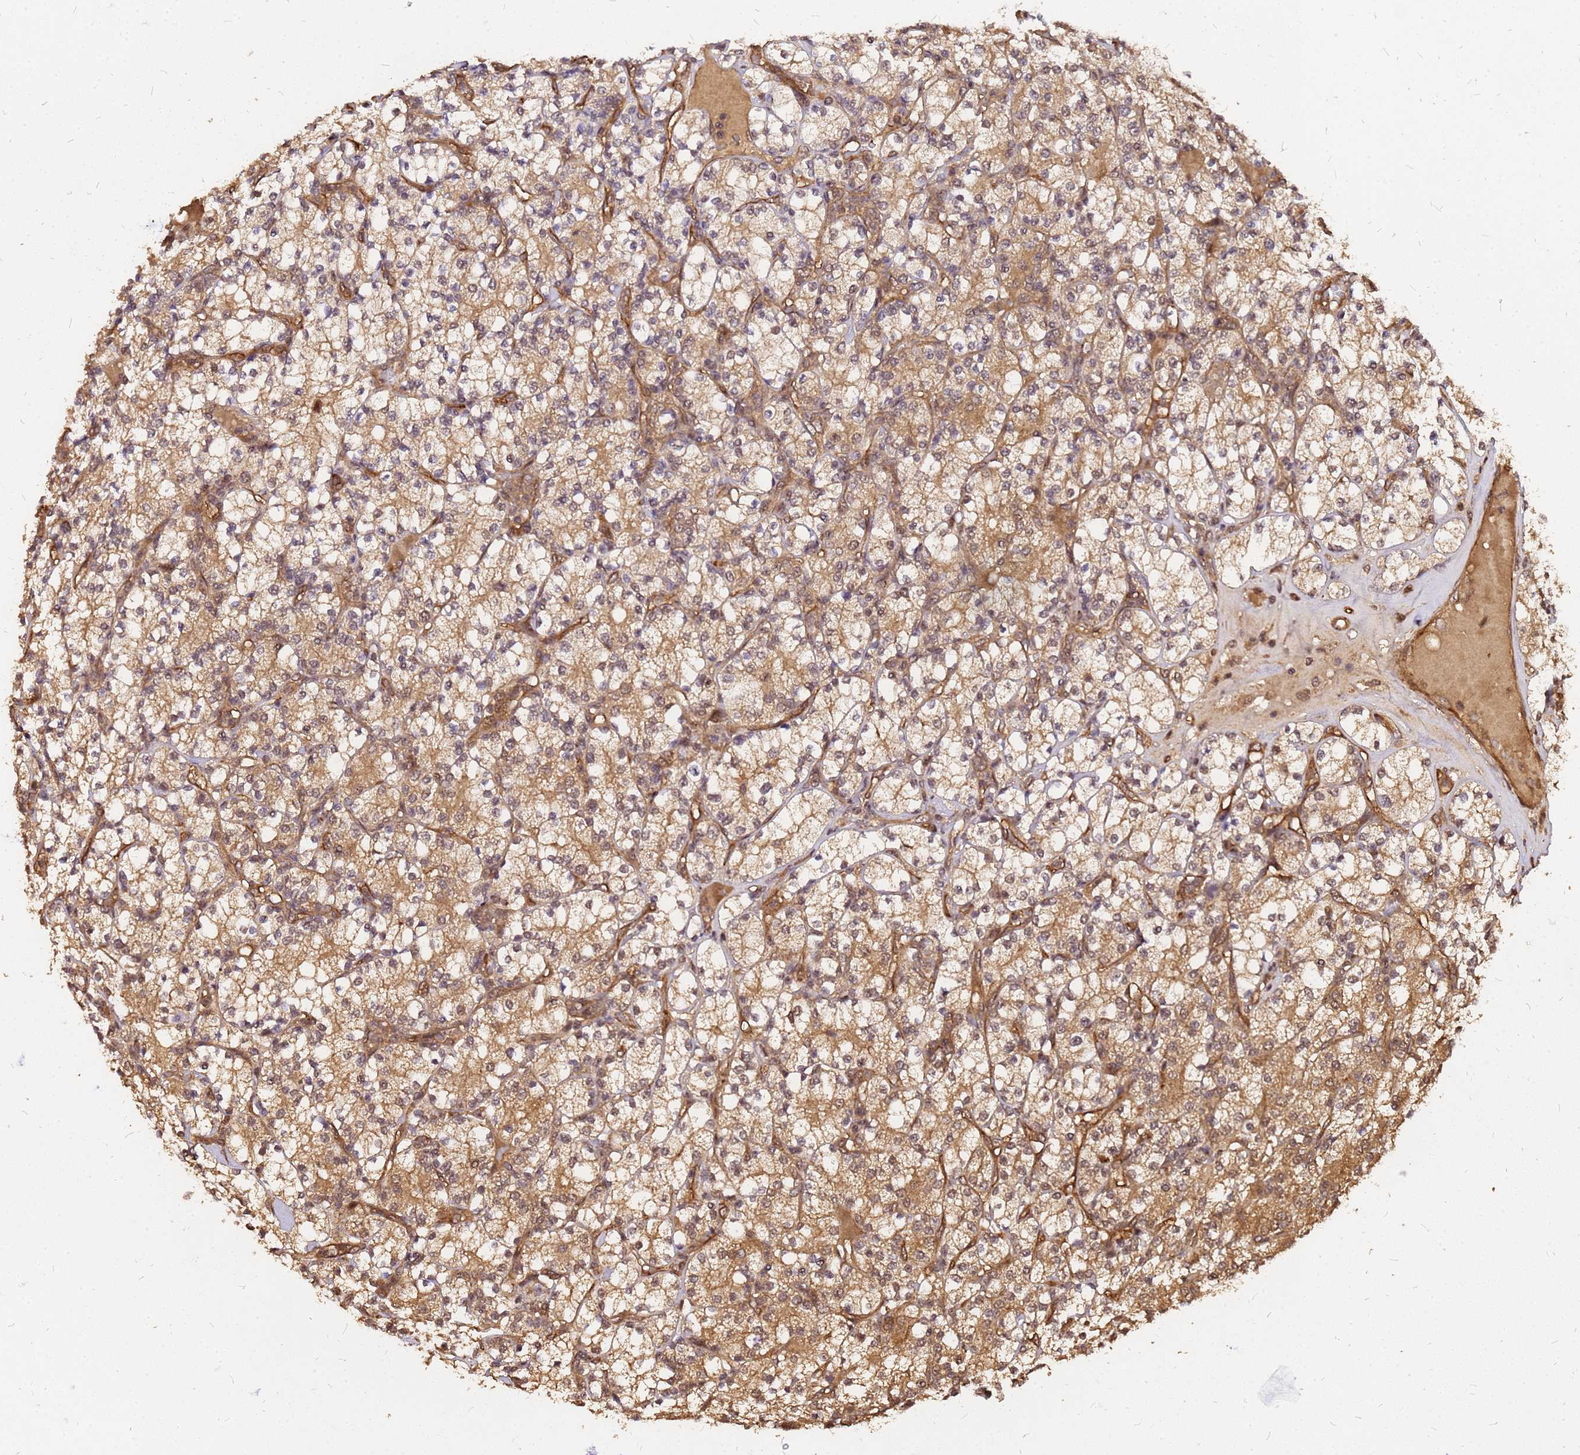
{"staining": {"intensity": "moderate", "quantity": ">75%", "location": "cytoplasmic/membranous"}, "tissue": "renal cancer", "cell_type": "Tumor cells", "image_type": "cancer", "snomed": [{"axis": "morphology", "description": "Adenocarcinoma, NOS"}, {"axis": "topography", "description": "Kidney"}], "caption": "An IHC histopathology image of tumor tissue is shown. Protein staining in brown highlights moderate cytoplasmic/membranous positivity in renal cancer (adenocarcinoma) within tumor cells.", "gene": "GPATCH8", "patient": {"sex": "male", "age": 77}}